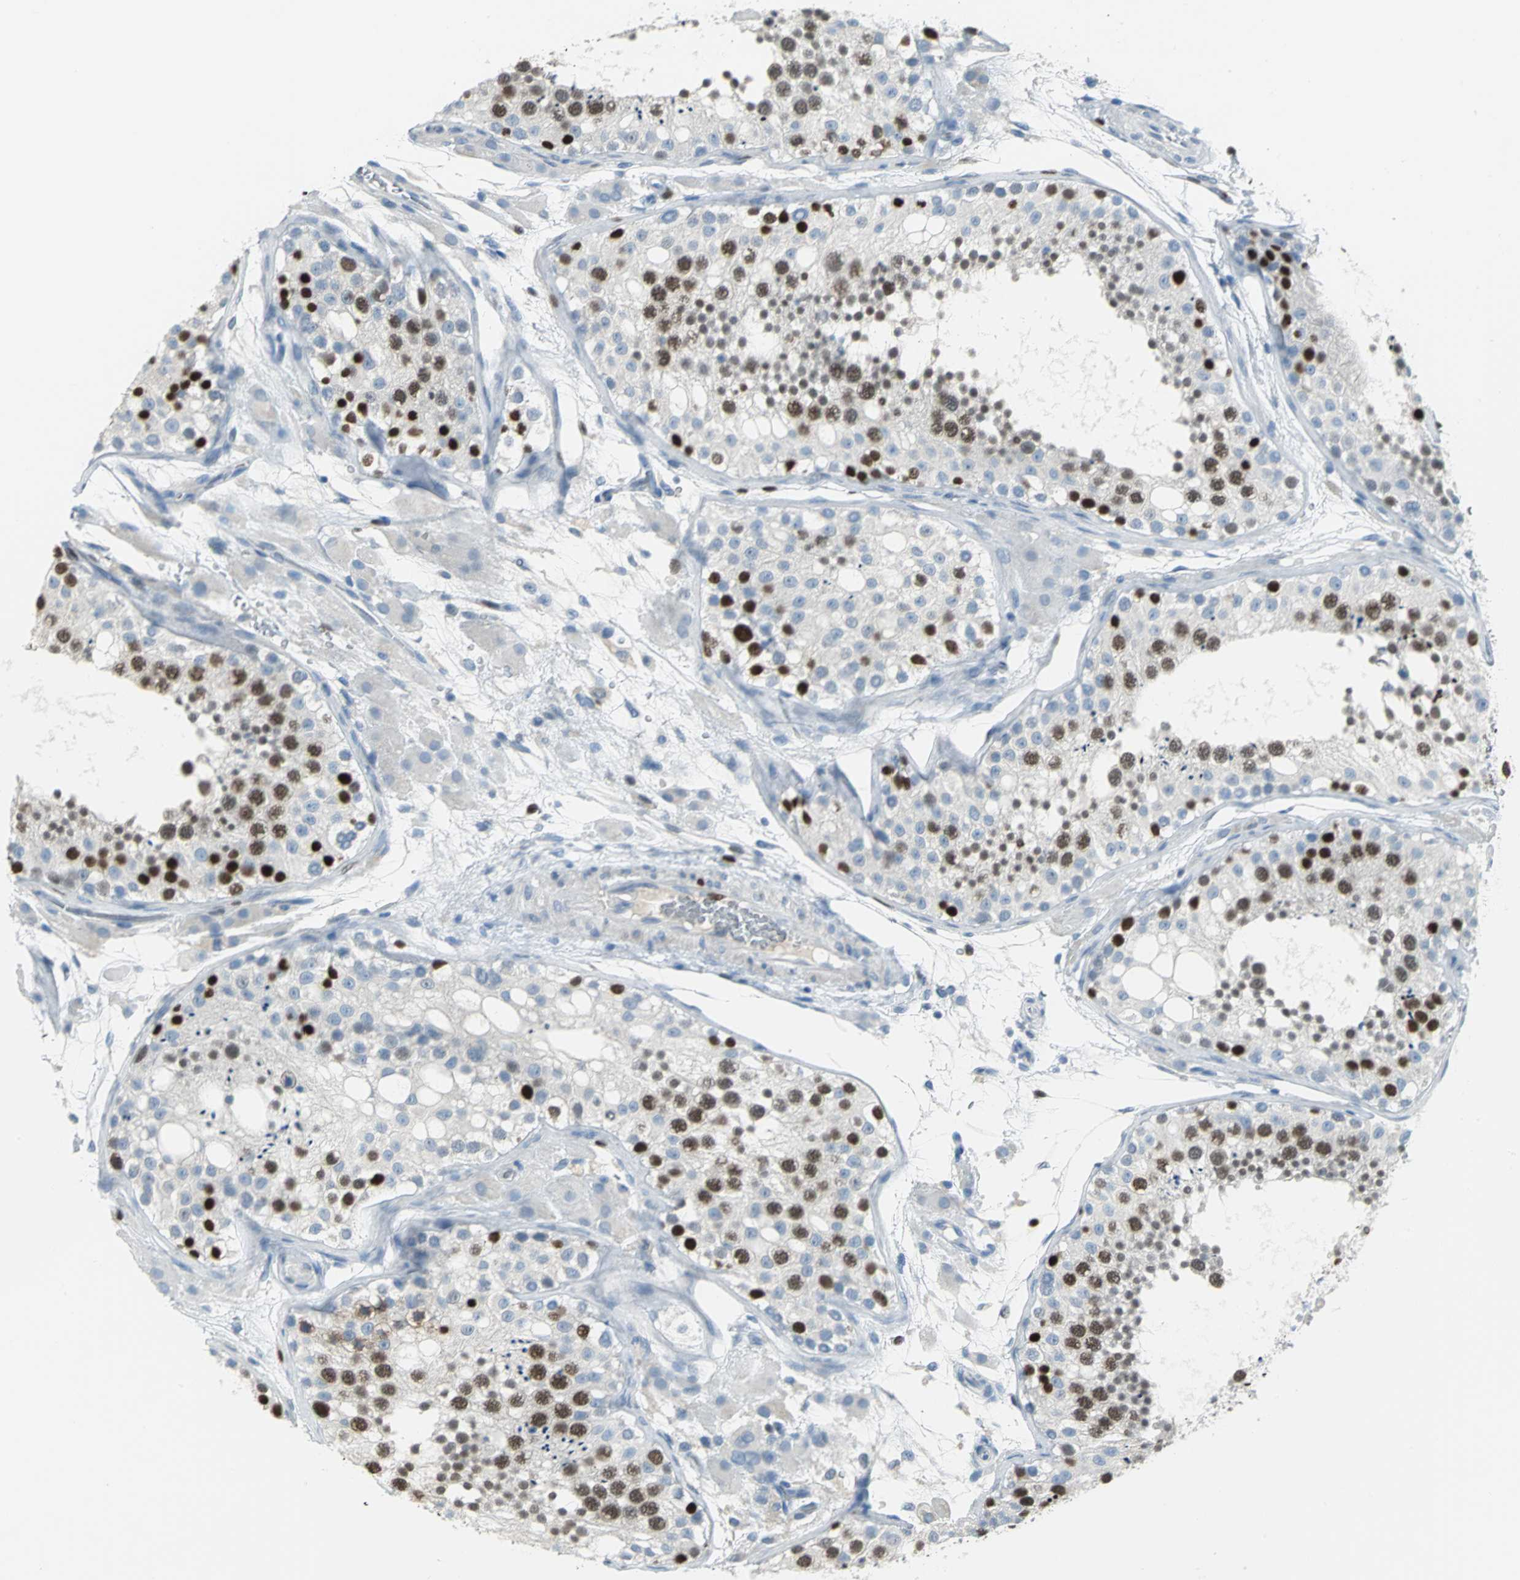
{"staining": {"intensity": "strong", "quantity": "25%-75%", "location": "nuclear"}, "tissue": "testis", "cell_type": "Cells in seminiferous ducts", "image_type": "normal", "snomed": [{"axis": "morphology", "description": "Normal tissue, NOS"}, {"axis": "topography", "description": "Testis"}], "caption": "This image displays immunohistochemistry staining of benign testis, with high strong nuclear staining in about 25%-75% of cells in seminiferous ducts.", "gene": "MCM3", "patient": {"sex": "male", "age": 26}}